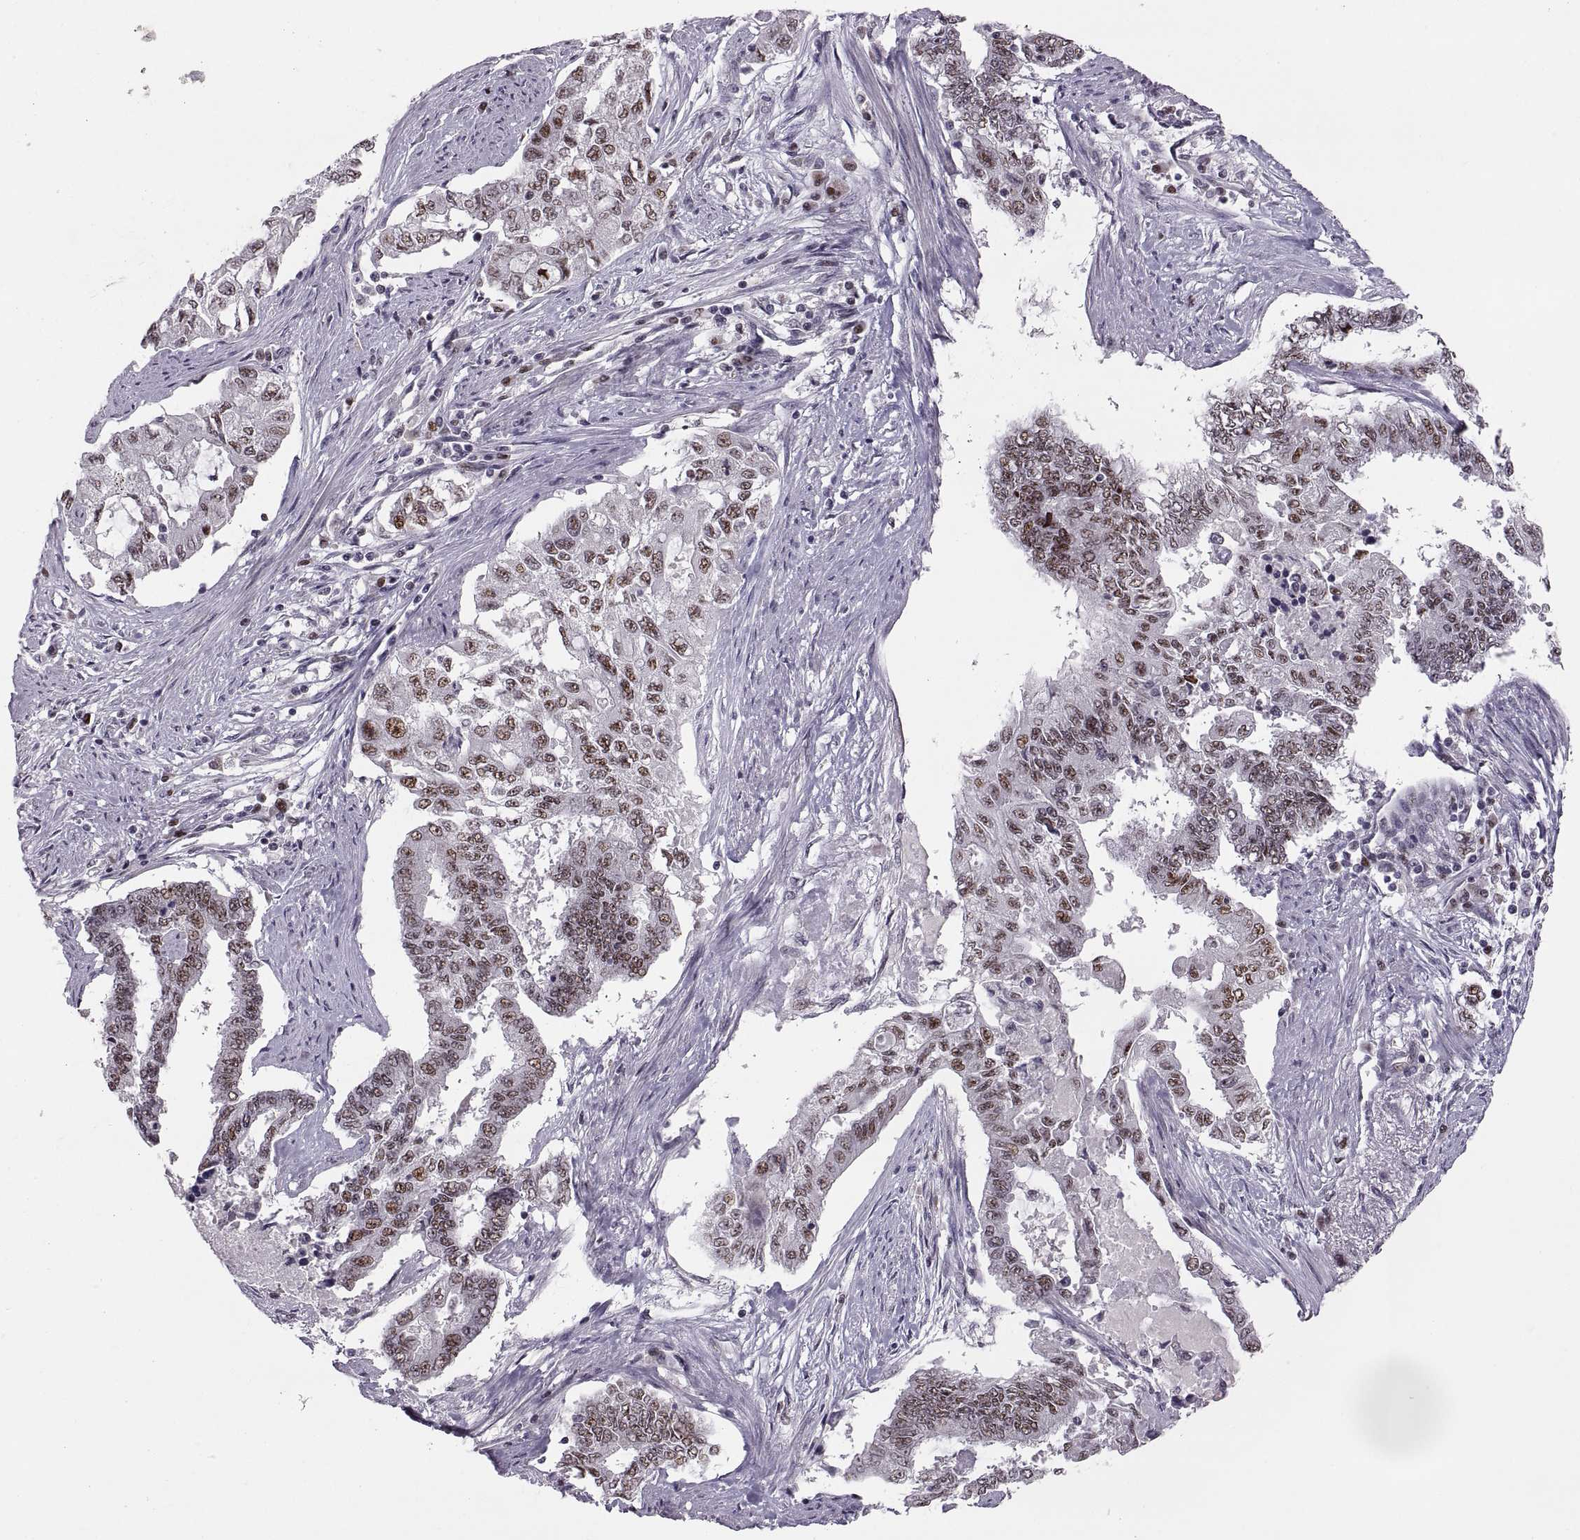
{"staining": {"intensity": "moderate", "quantity": ">75%", "location": "nuclear"}, "tissue": "endometrial cancer", "cell_type": "Tumor cells", "image_type": "cancer", "snomed": [{"axis": "morphology", "description": "Adenocarcinoma, NOS"}, {"axis": "topography", "description": "Uterus"}], "caption": "A photomicrograph of human adenocarcinoma (endometrial) stained for a protein displays moderate nuclear brown staining in tumor cells. (IHC, brightfield microscopy, high magnification).", "gene": "SNAI1", "patient": {"sex": "female", "age": 59}}